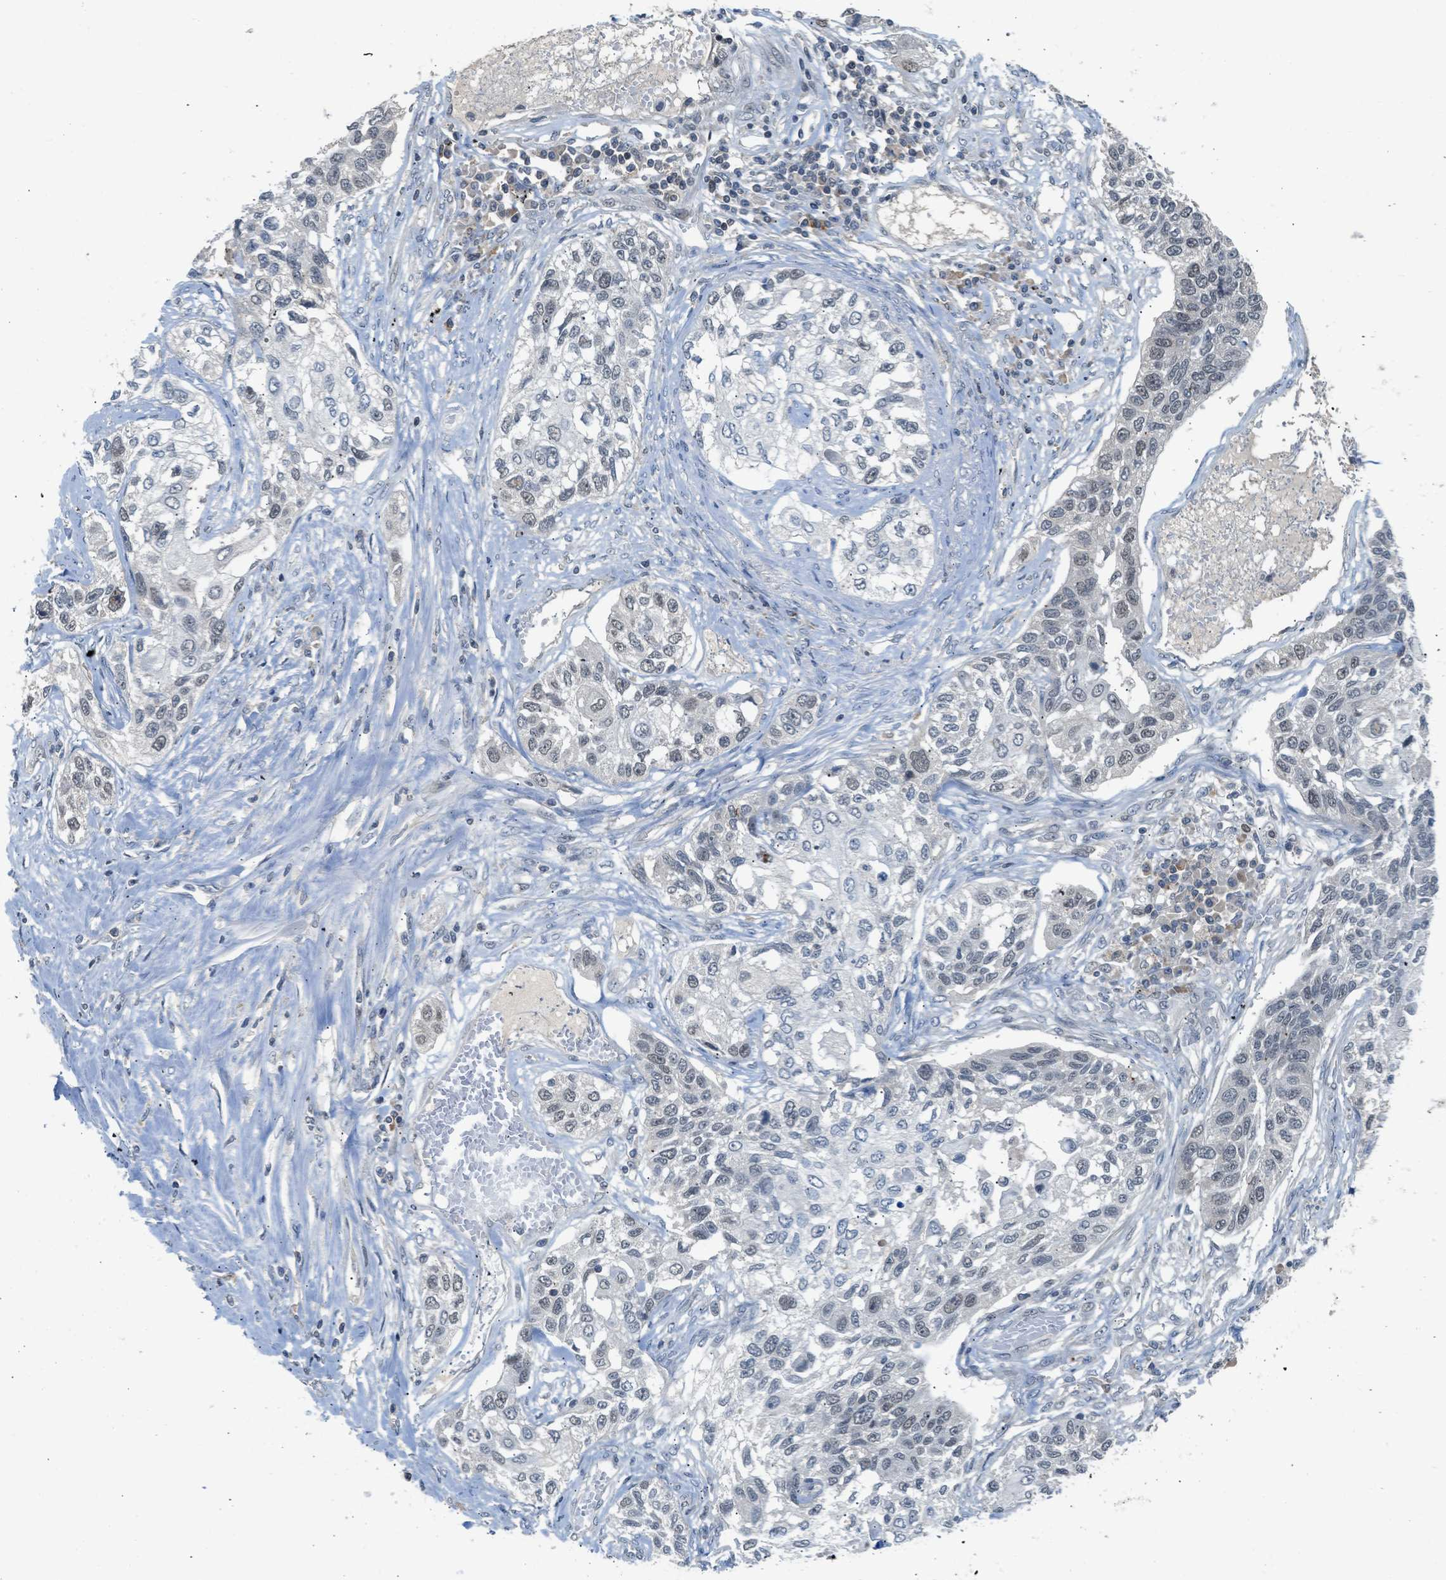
{"staining": {"intensity": "weak", "quantity": "<25%", "location": "nuclear"}, "tissue": "lung cancer", "cell_type": "Tumor cells", "image_type": "cancer", "snomed": [{"axis": "morphology", "description": "Squamous cell carcinoma, NOS"}, {"axis": "topography", "description": "Lung"}], "caption": "The photomicrograph exhibits no significant expression in tumor cells of lung squamous cell carcinoma.", "gene": "TTBK2", "patient": {"sex": "male", "age": 71}}